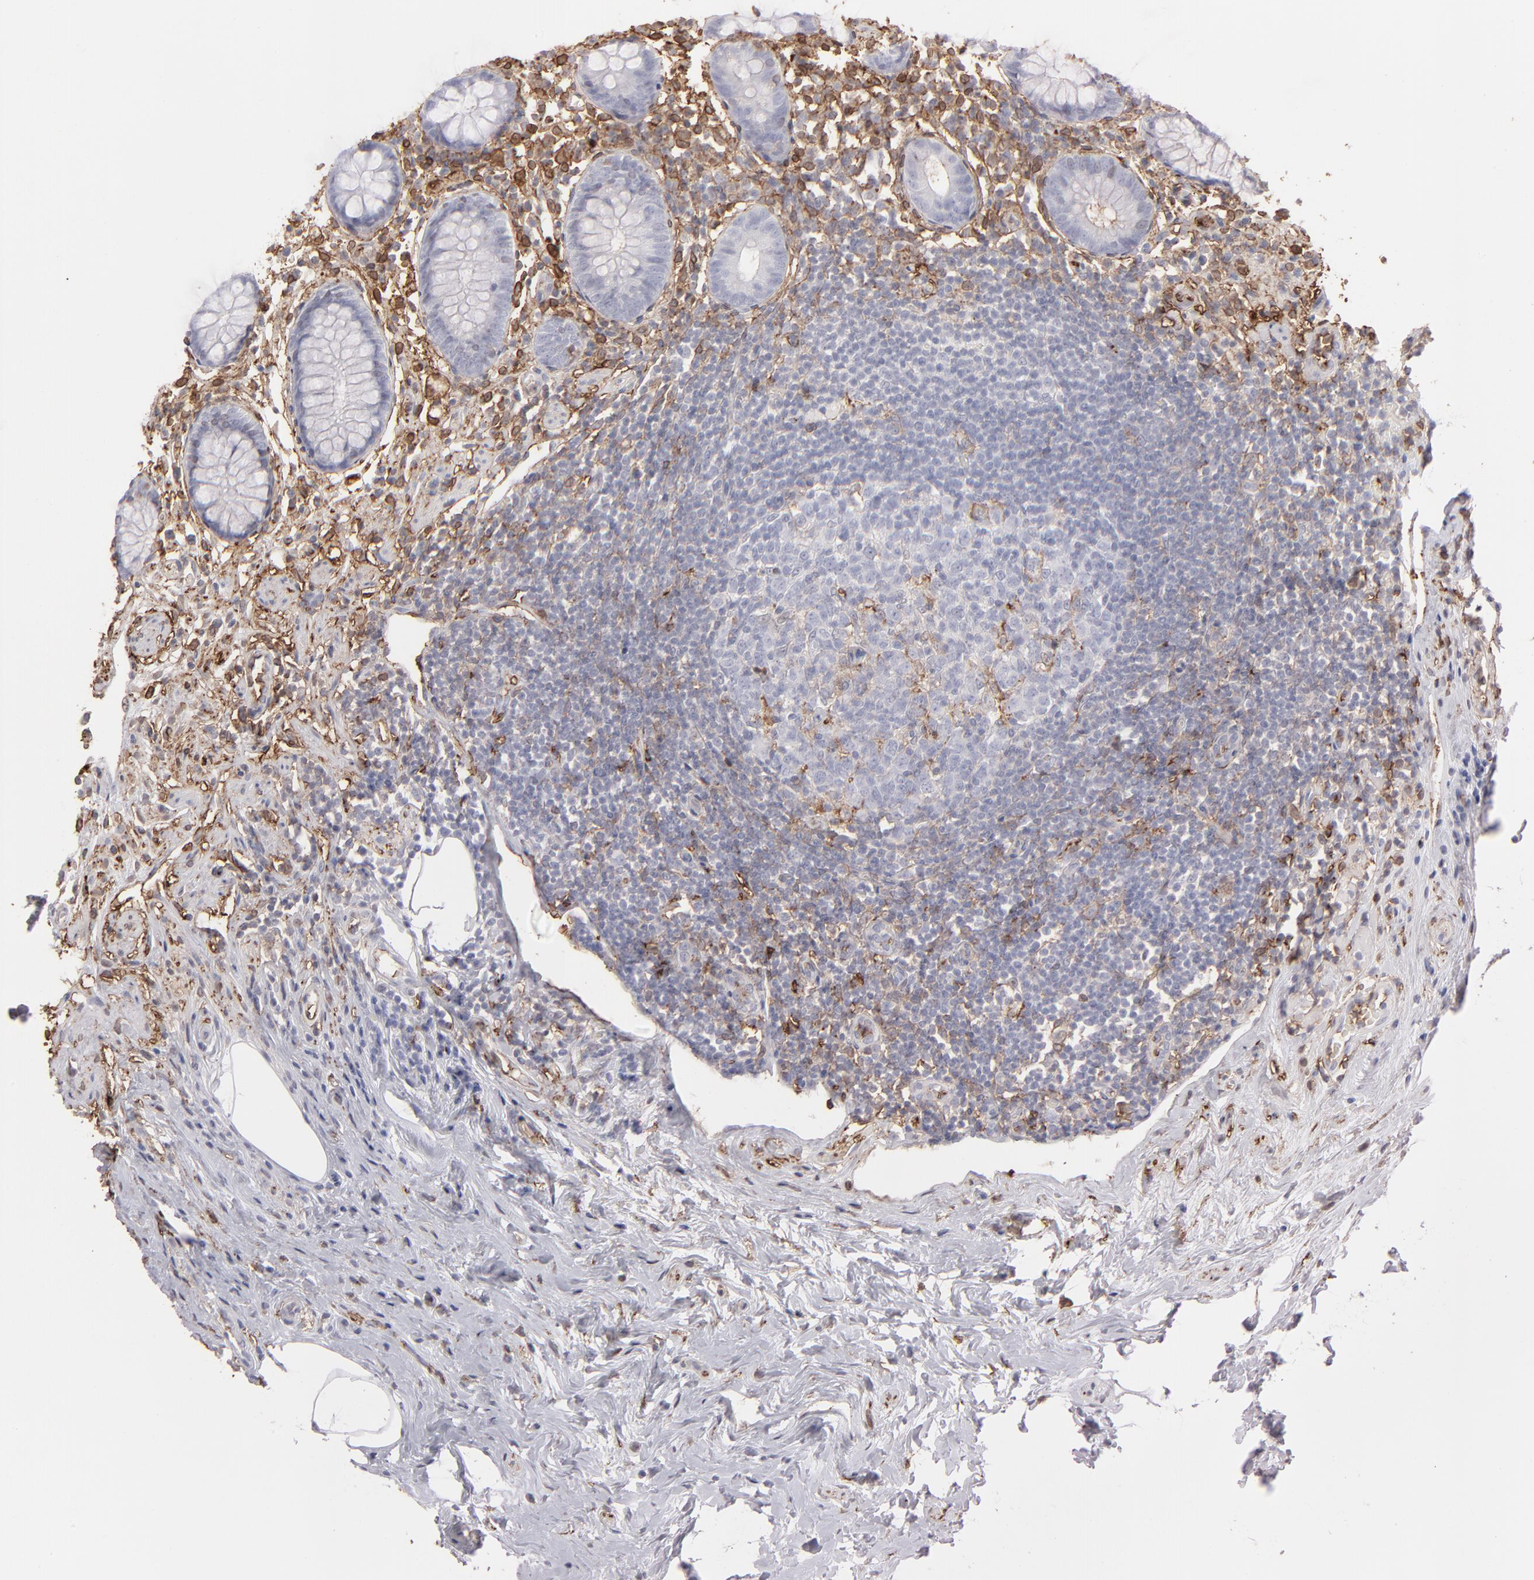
{"staining": {"intensity": "weak", "quantity": "<25%", "location": "nuclear"}, "tissue": "appendix", "cell_type": "Glandular cells", "image_type": "normal", "snomed": [{"axis": "morphology", "description": "Normal tissue, NOS"}, {"axis": "topography", "description": "Appendix"}], "caption": "Immunohistochemistry (IHC) image of benign appendix stained for a protein (brown), which demonstrates no positivity in glandular cells. The staining is performed using DAB brown chromogen with nuclei counter-stained in using hematoxylin.", "gene": "ANXA5", "patient": {"sex": "male", "age": 38}}